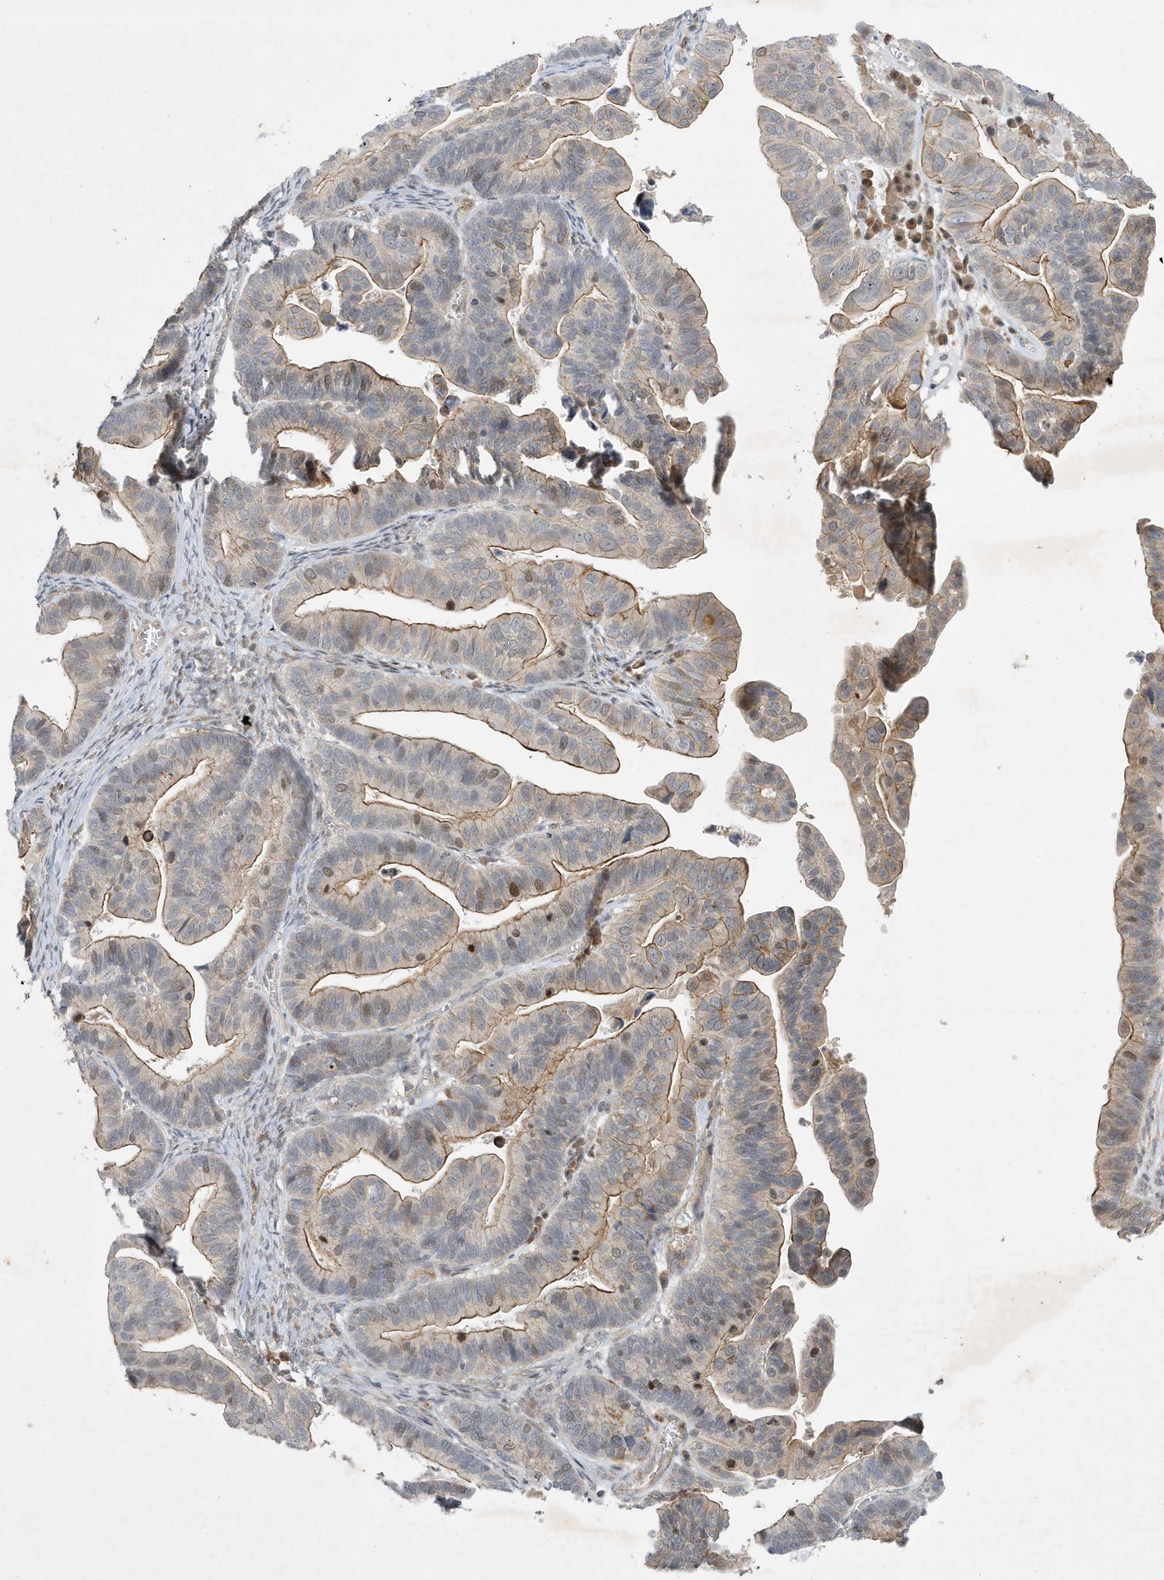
{"staining": {"intensity": "moderate", "quantity": "<25%", "location": "cytoplasmic/membranous,nuclear"}, "tissue": "ovarian cancer", "cell_type": "Tumor cells", "image_type": "cancer", "snomed": [{"axis": "morphology", "description": "Cystadenocarcinoma, serous, NOS"}, {"axis": "topography", "description": "Ovary"}], "caption": "Protein analysis of serous cystadenocarcinoma (ovarian) tissue reveals moderate cytoplasmic/membranous and nuclear positivity in about <25% of tumor cells.", "gene": "MAST3", "patient": {"sex": "female", "age": 56}}